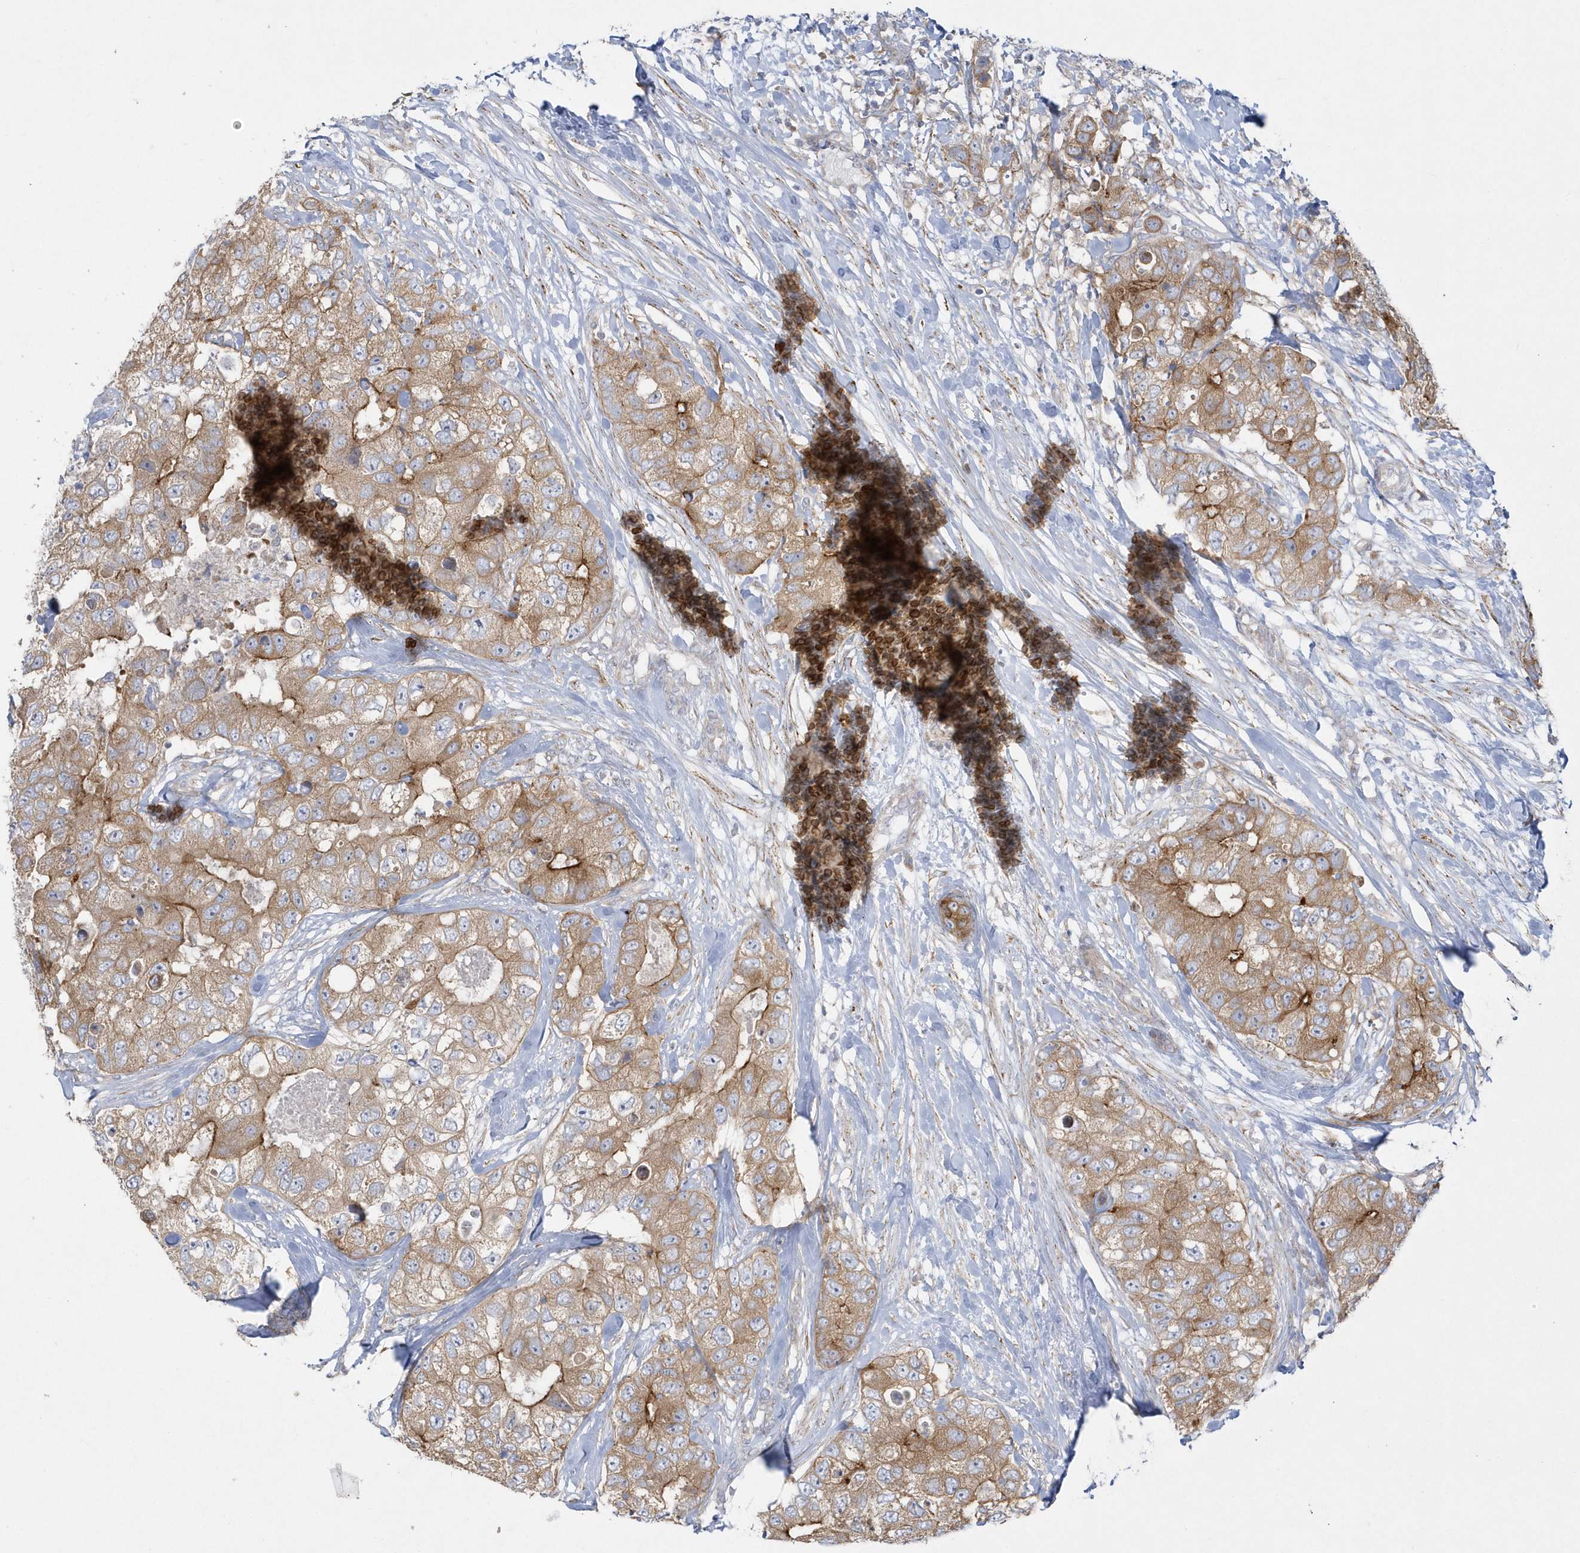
{"staining": {"intensity": "moderate", "quantity": ">75%", "location": "cytoplasmic/membranous"}, "tissue": "breast cancer", "cell_type": "Tumor cells", "image_type": "cancer", "snomed": [{"axis": "morphology", "description": "Duct carcinoma"}, {"axis": "topography", "description": "Breast"}], "caption": "This is a photomicrograph of immunohistochemistry staining of breast cancer (intraductal carcinoma), which shows moderate staining in the cytoplasmic/membranous of tumor cells.", "gene": "DNAJC18", "patient": {"sex": "female", "age": 62}}